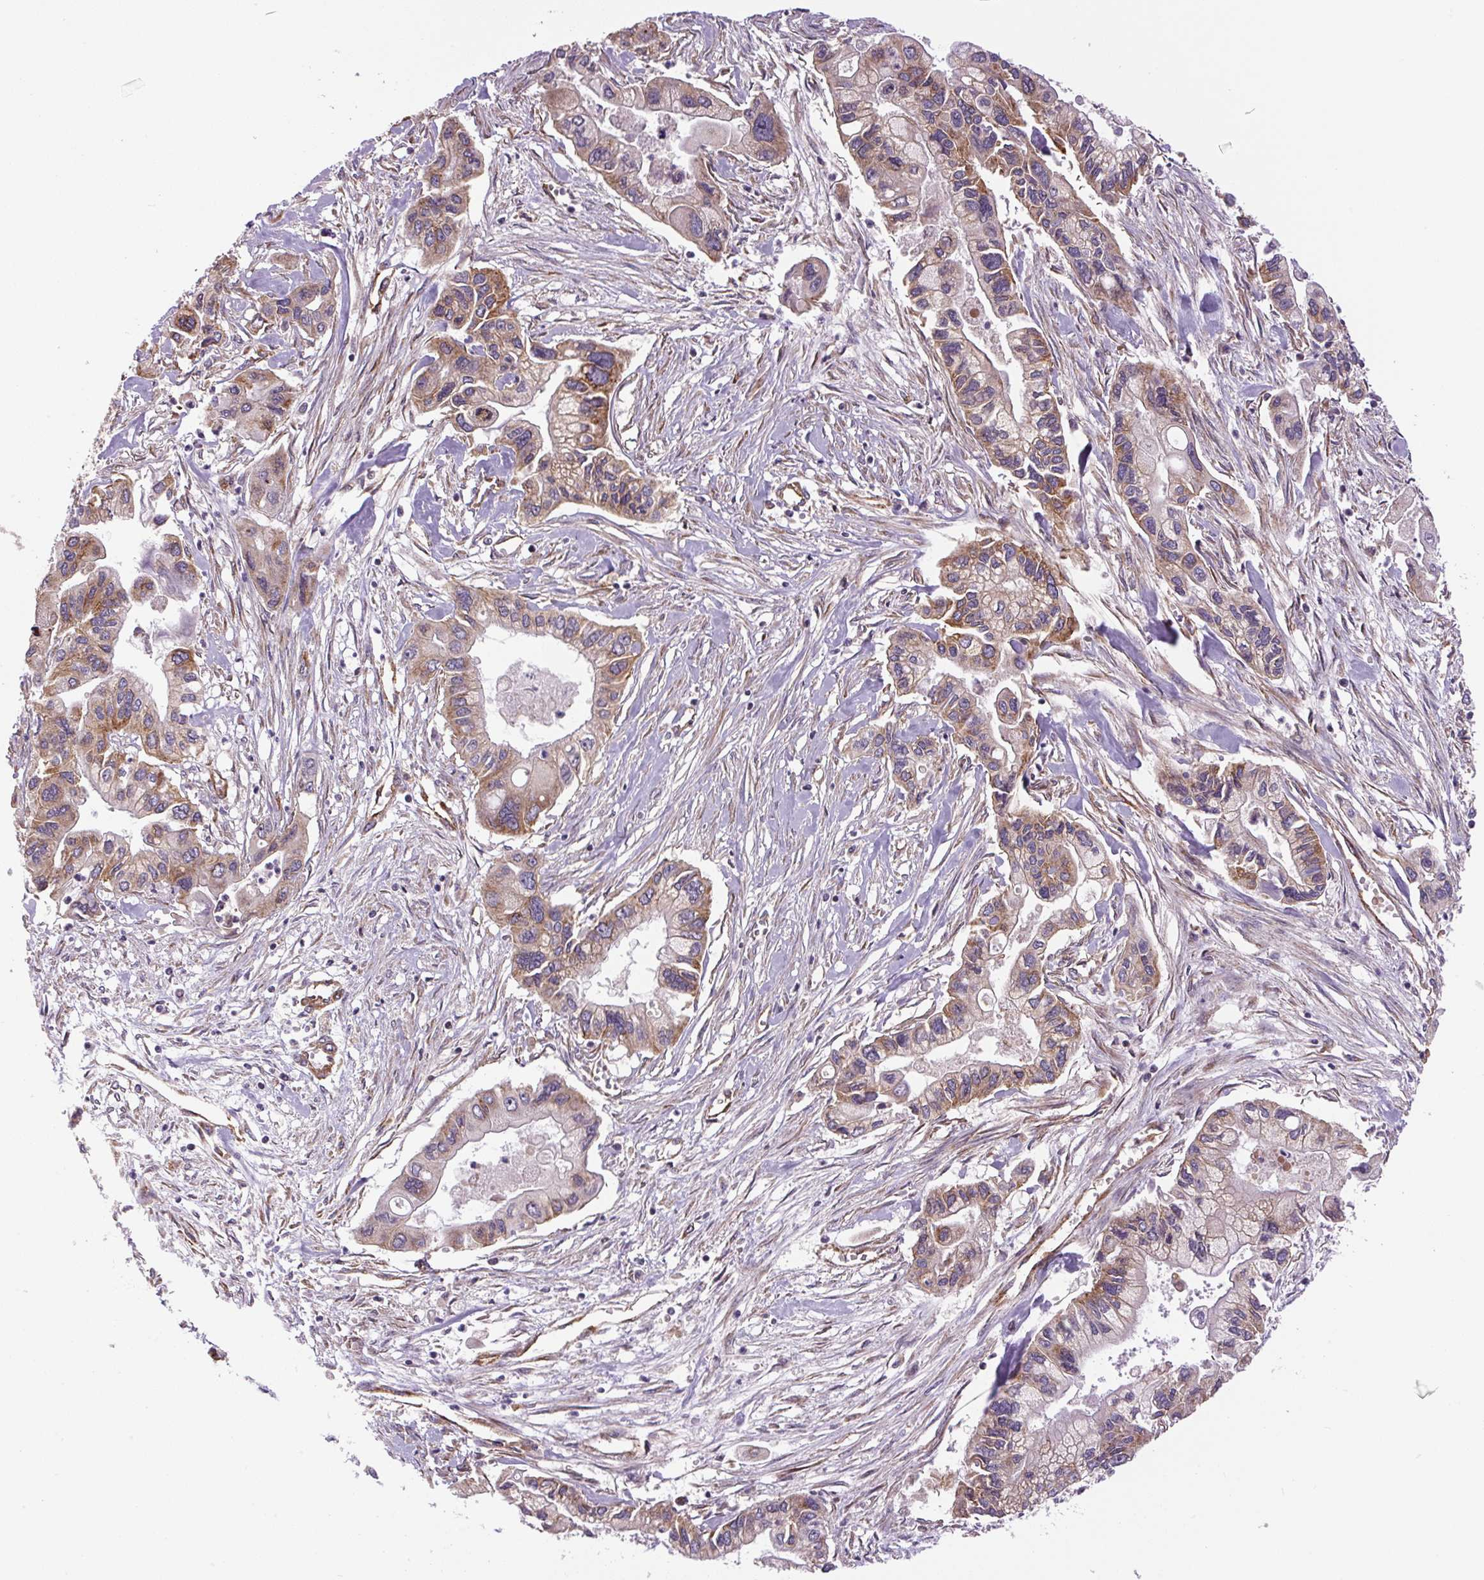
{"staining": {"intensity": "moderate", "quantity": "25%-75%", "location": "cytoplasmic/membranous"}, "tissue": "pancreatic cancer", "cell_type": "Tumor cells", "image_type": "cancer", "snomed": [{"axis": "morphology", "description": "Adenocarcinoma, NOS"}, {"axis": "topography", "description": "Pancreas"}], "caption": "The immunohistochemical stain shows moderate cytoplasmic/membranous staining in tumor cells of pancreatic cancer (adenocarcinoma) tissue.", "gene": "SEPTIN10", "patient": {"sex": "male", "age": 62}}